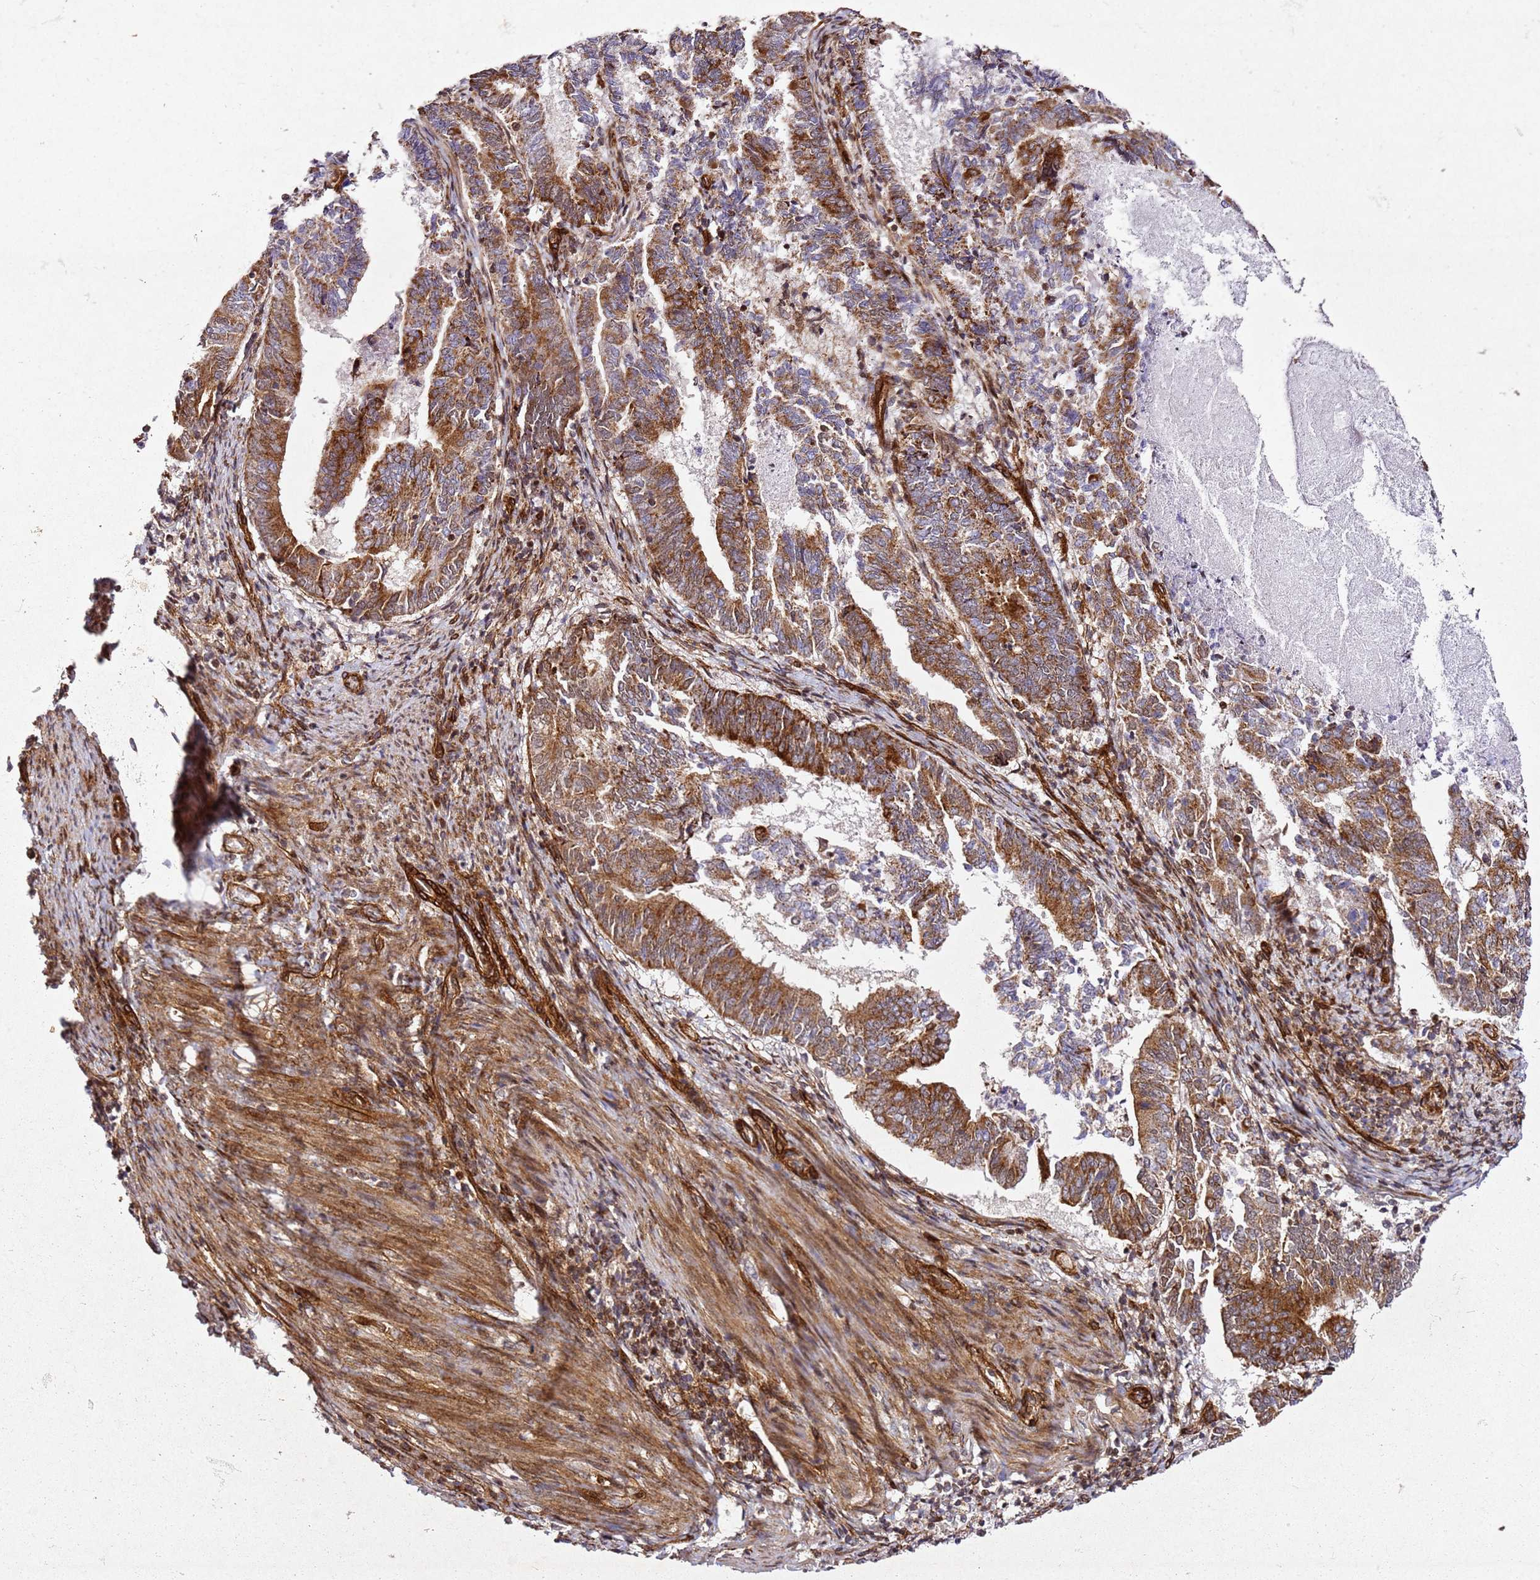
{"staining": {"intensity": "moderate", "quantity": ">75%", "location": "cytoplasmic/membranous"}, "tissue": "endometrial cancer", "cell_type": "Tumor cells", "image_type": "cancer", "snomed": [{"axis": "morphology", "description": "Adenocarcinoma, NOS"}, {"axis": "topography", "description": "Endometrium"}], "caption": "Immunohistochemistry (IHC) of human adenocarcinoma (endometrial) displays medium levels of moderate cytoplasmic/membranous expression in about >75% of tumor cells. (DAB (3,3'-diaminobenzidine) = brown stain, brightfield microscopy at high magnification).", "gene": "ZNF296", "patient": {"sex": "female", "age": 80}}